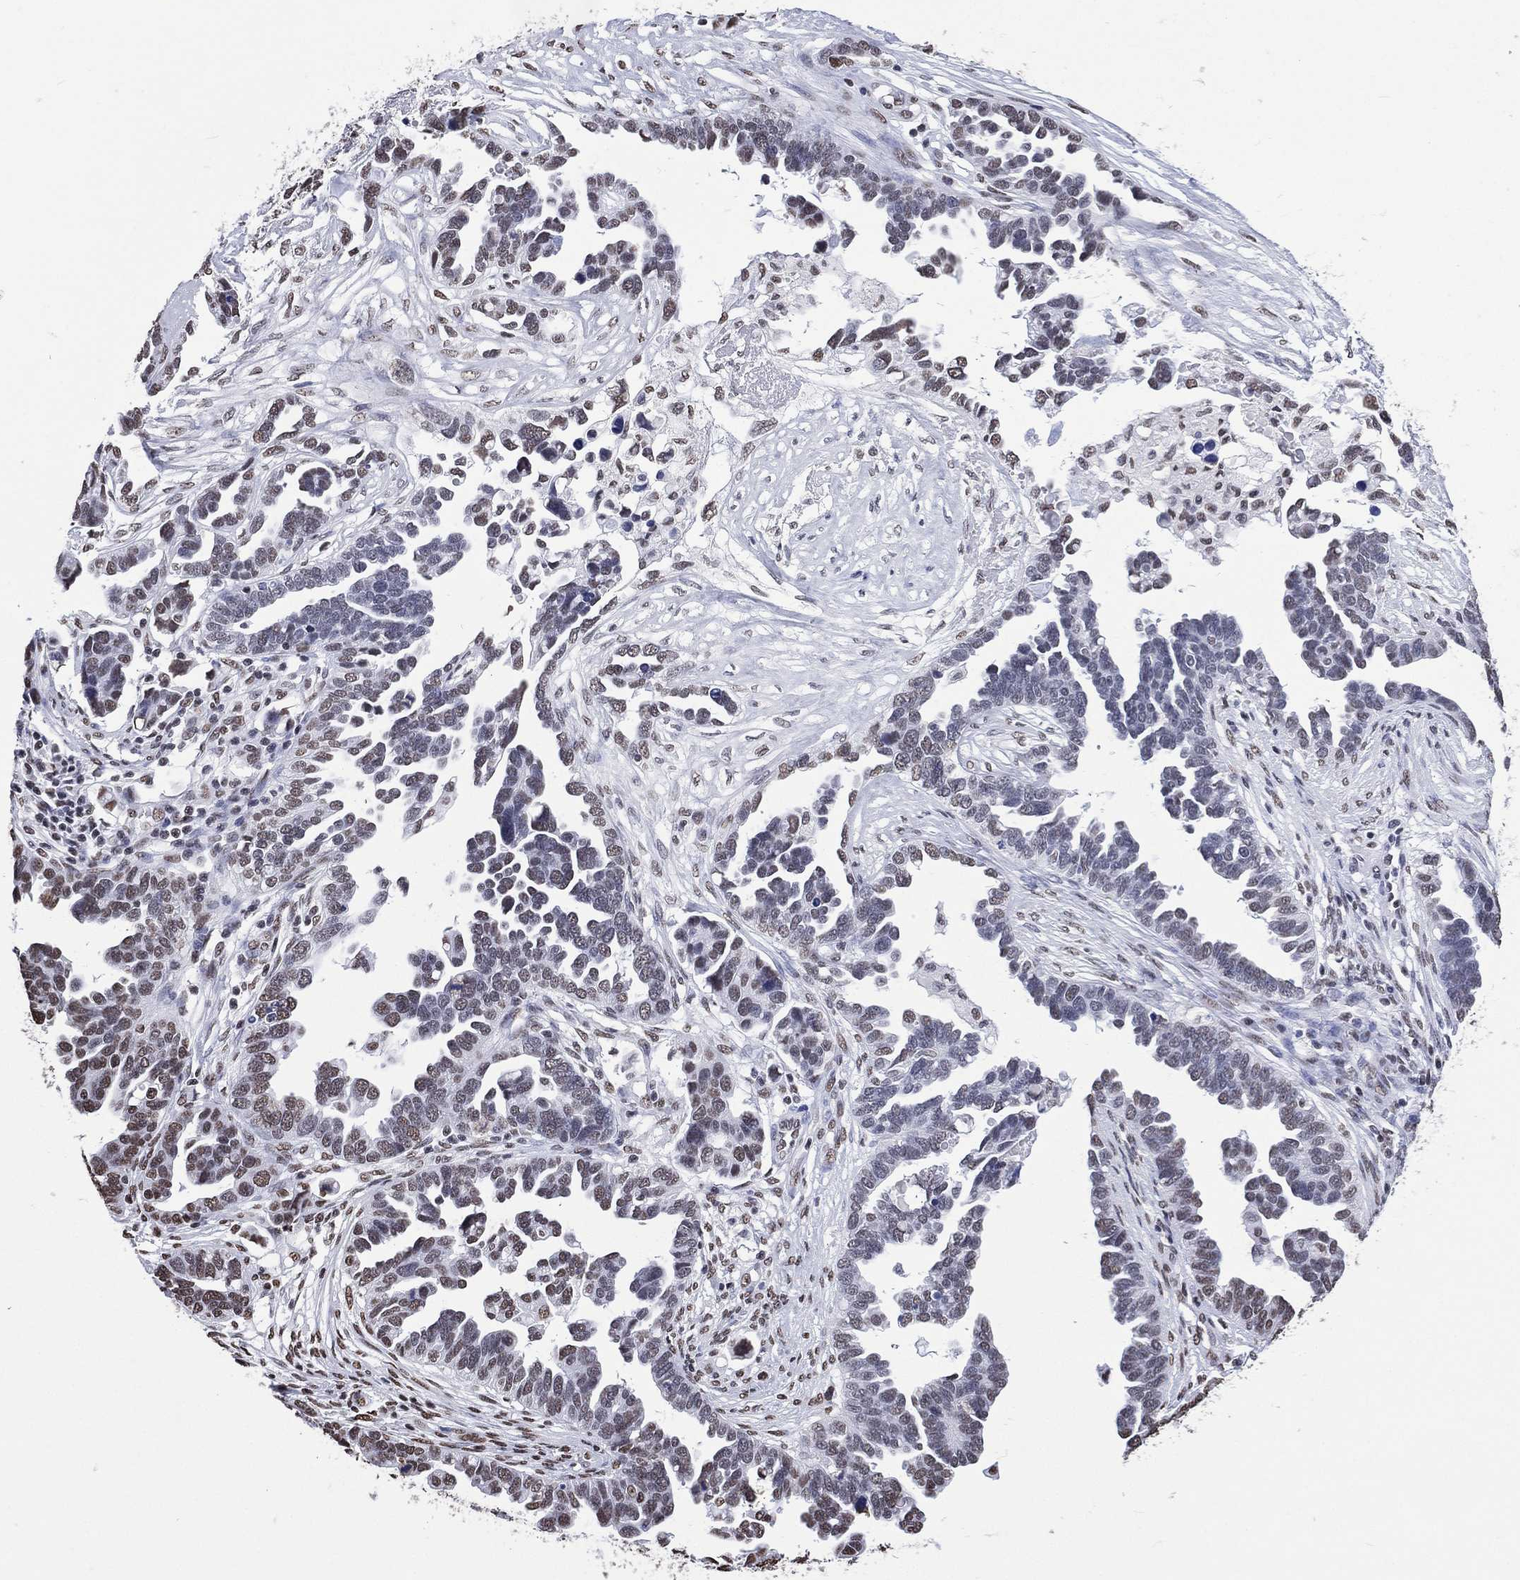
{"staining": {"intensity": "weak", "quantity": "<25%", "location": "nuclear"}, "tissue": "ovarian cancer", "cell_type": "Tumor cells", "image_type": "cancer", "snomed": [{"axis": "morphology", "description": "Cystadenocarcinoma, serous, NOS"}, {"axis": "topography", "description": "Ovary"}], "caption": "DAB (3,3'-diaminobenzidine) immunohistochemical staining of human ovarian cancer (serous cystadenocarcinoma) shows no significant staining in tumor cells.", "gene": "RETREG2", "patient": {"sex": "female", "age": 54}}